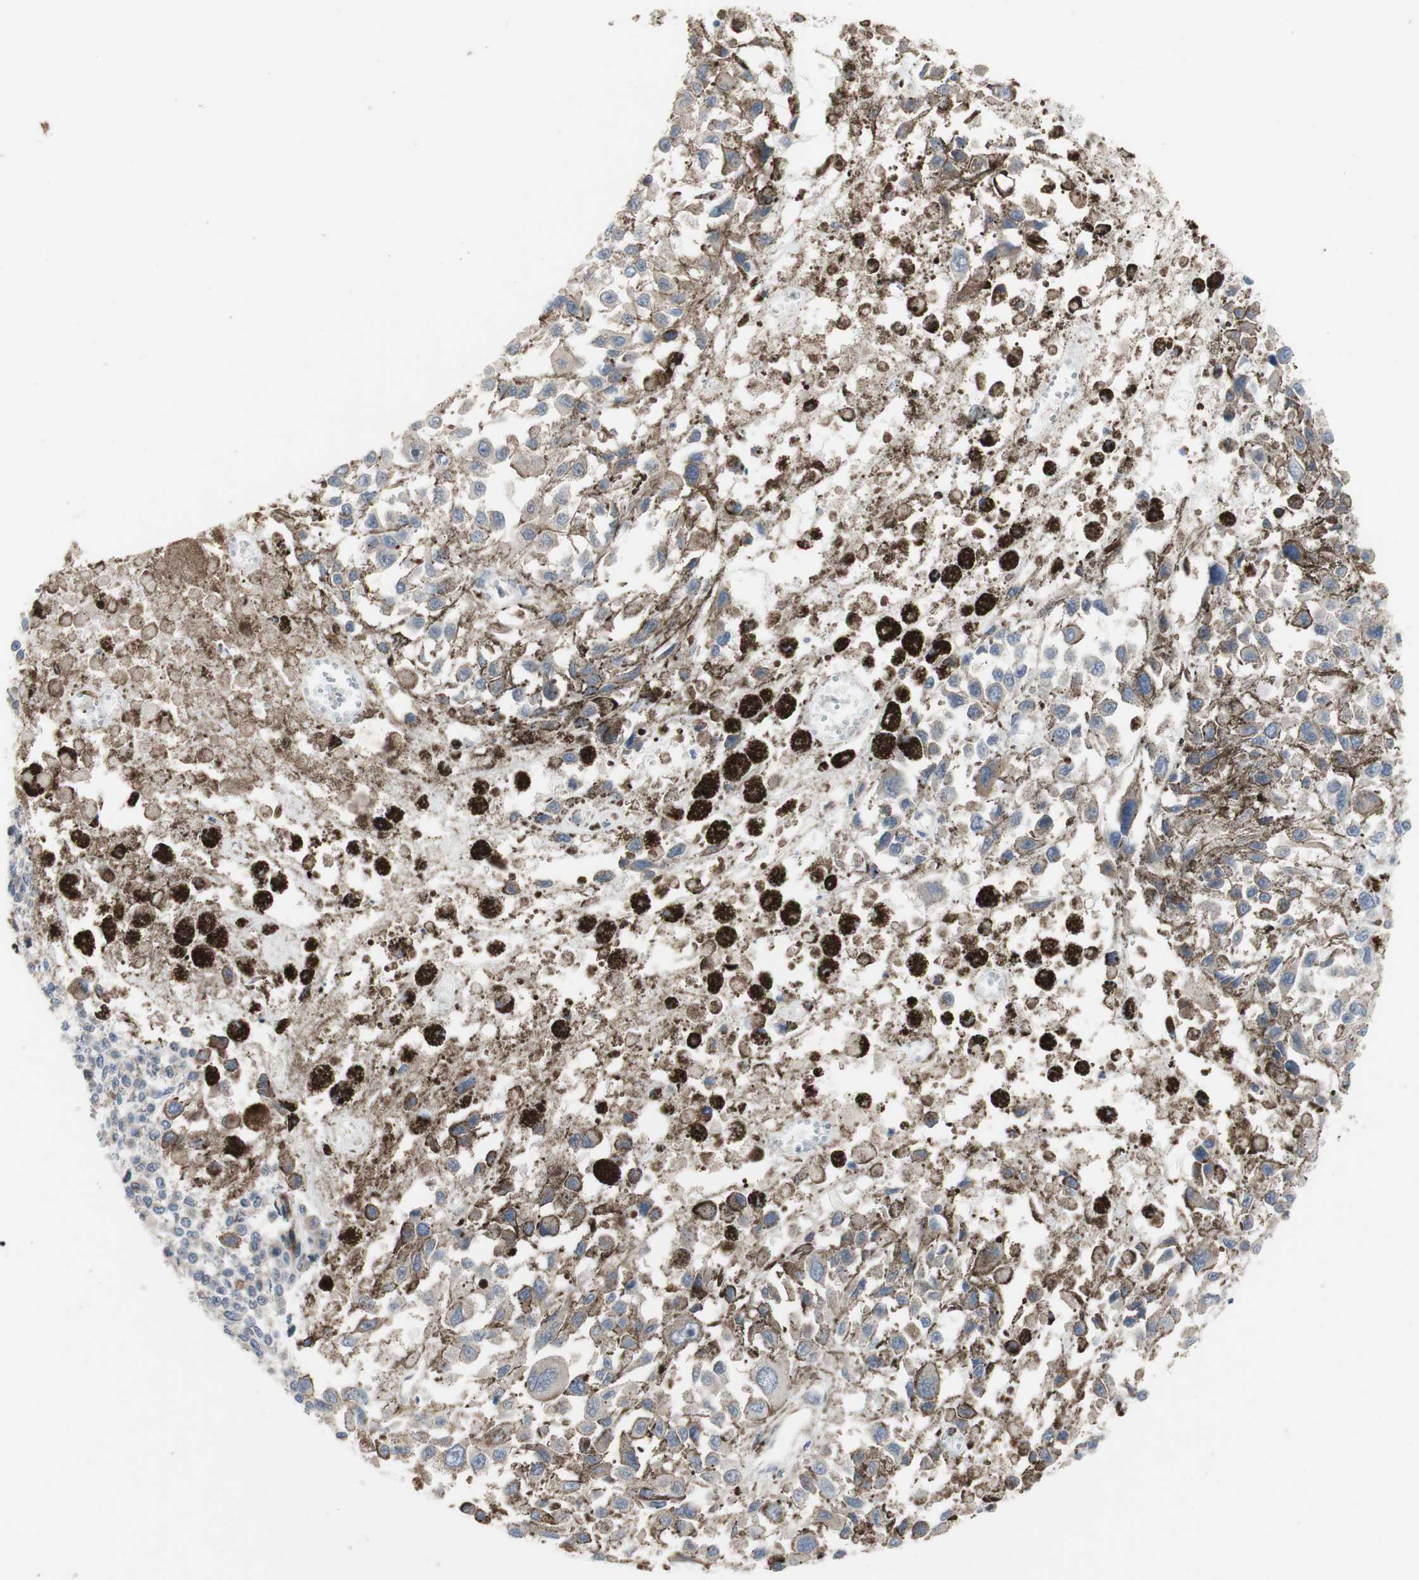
{"staining": {"intensity": "negative", "quantity": "none", "location": "none"}, "tissue": "melanoma", "cell_type": "Tumor cells", "image_type": "cancer", "snomed": [{"axis": "morphology", "description": "Malignant melanoma, Metastatic site"}, {"axis": "topography", "description": "Lymph node"}], "caption": "A micrograph of human melanoma is negative for staining in tumor cells. (Brightfield microscopy of DAB (3,3'-diaminobenzidine) IHC at high magnification).", "gene": "TTC14", "patient": {"sex": "male", "age": 59}}